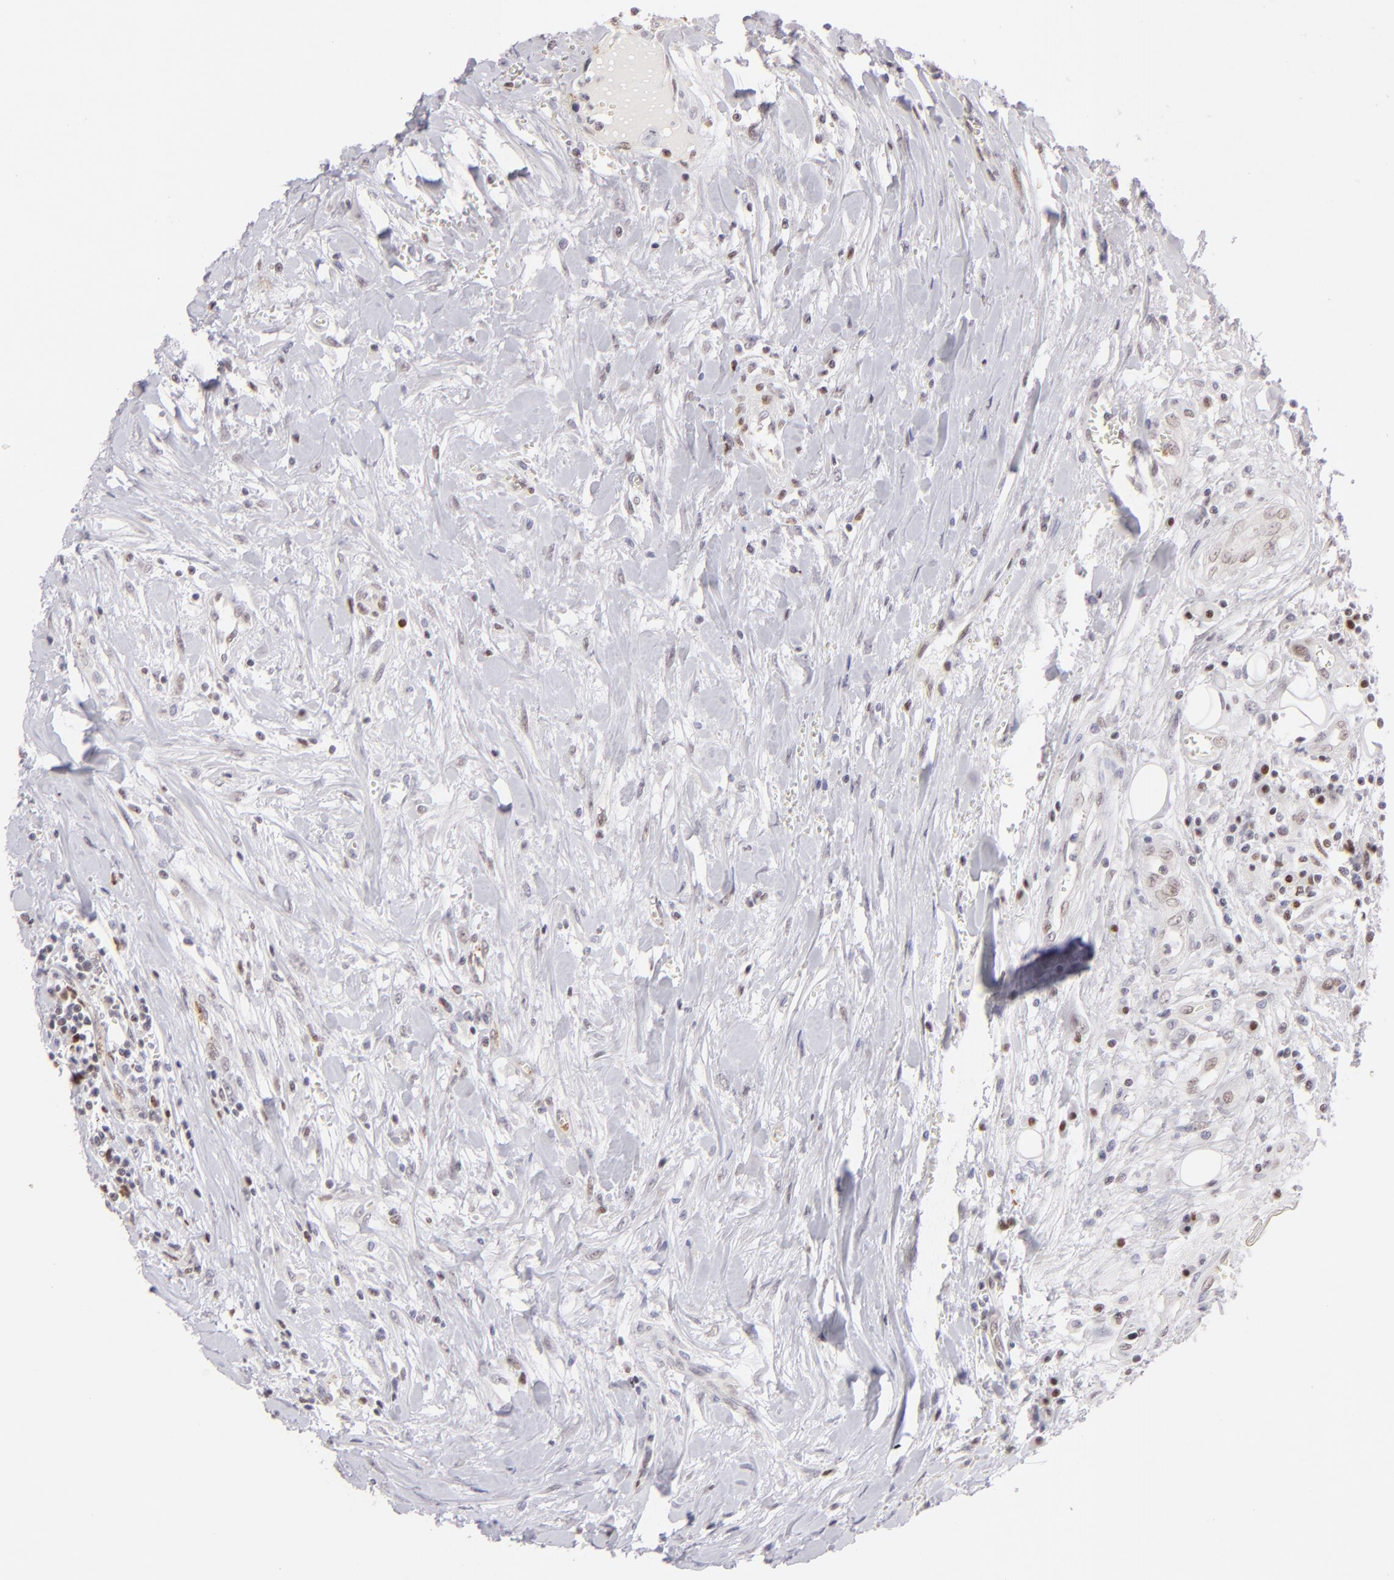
{"staining": {"intensity": "weak", "quantity": "25%-75%", "location": "nuclear"}, "tissue": "head and neck cancer", "cell_type": "Tumor cells", "image_type": "cancer", "snomed": [{"axis": "morphology", "description": "Squamous cell carcinoma, NOS"}, {"axis": "morphology", "description": "Squamous cell carcinoma, metastatic, NOS"}, {"axis": "topography", "description": "Lymph node"}, {"axis": "topography", "description": "Salivary gland"}, {"axis": "topography", "description": "Head-Neck"}], "caption": "Brown immunohistochemical staining in human head and neck cancer (metastatic squamous cell carcinoma) exhibits weak nuclear positivity in approximately 25%-75% of tumor cells. (brown staining indicates protein expression, while blue staining denotes nuclei).", "gene": "POU2F1", "patient": {"sex": "female", "age": 74}}